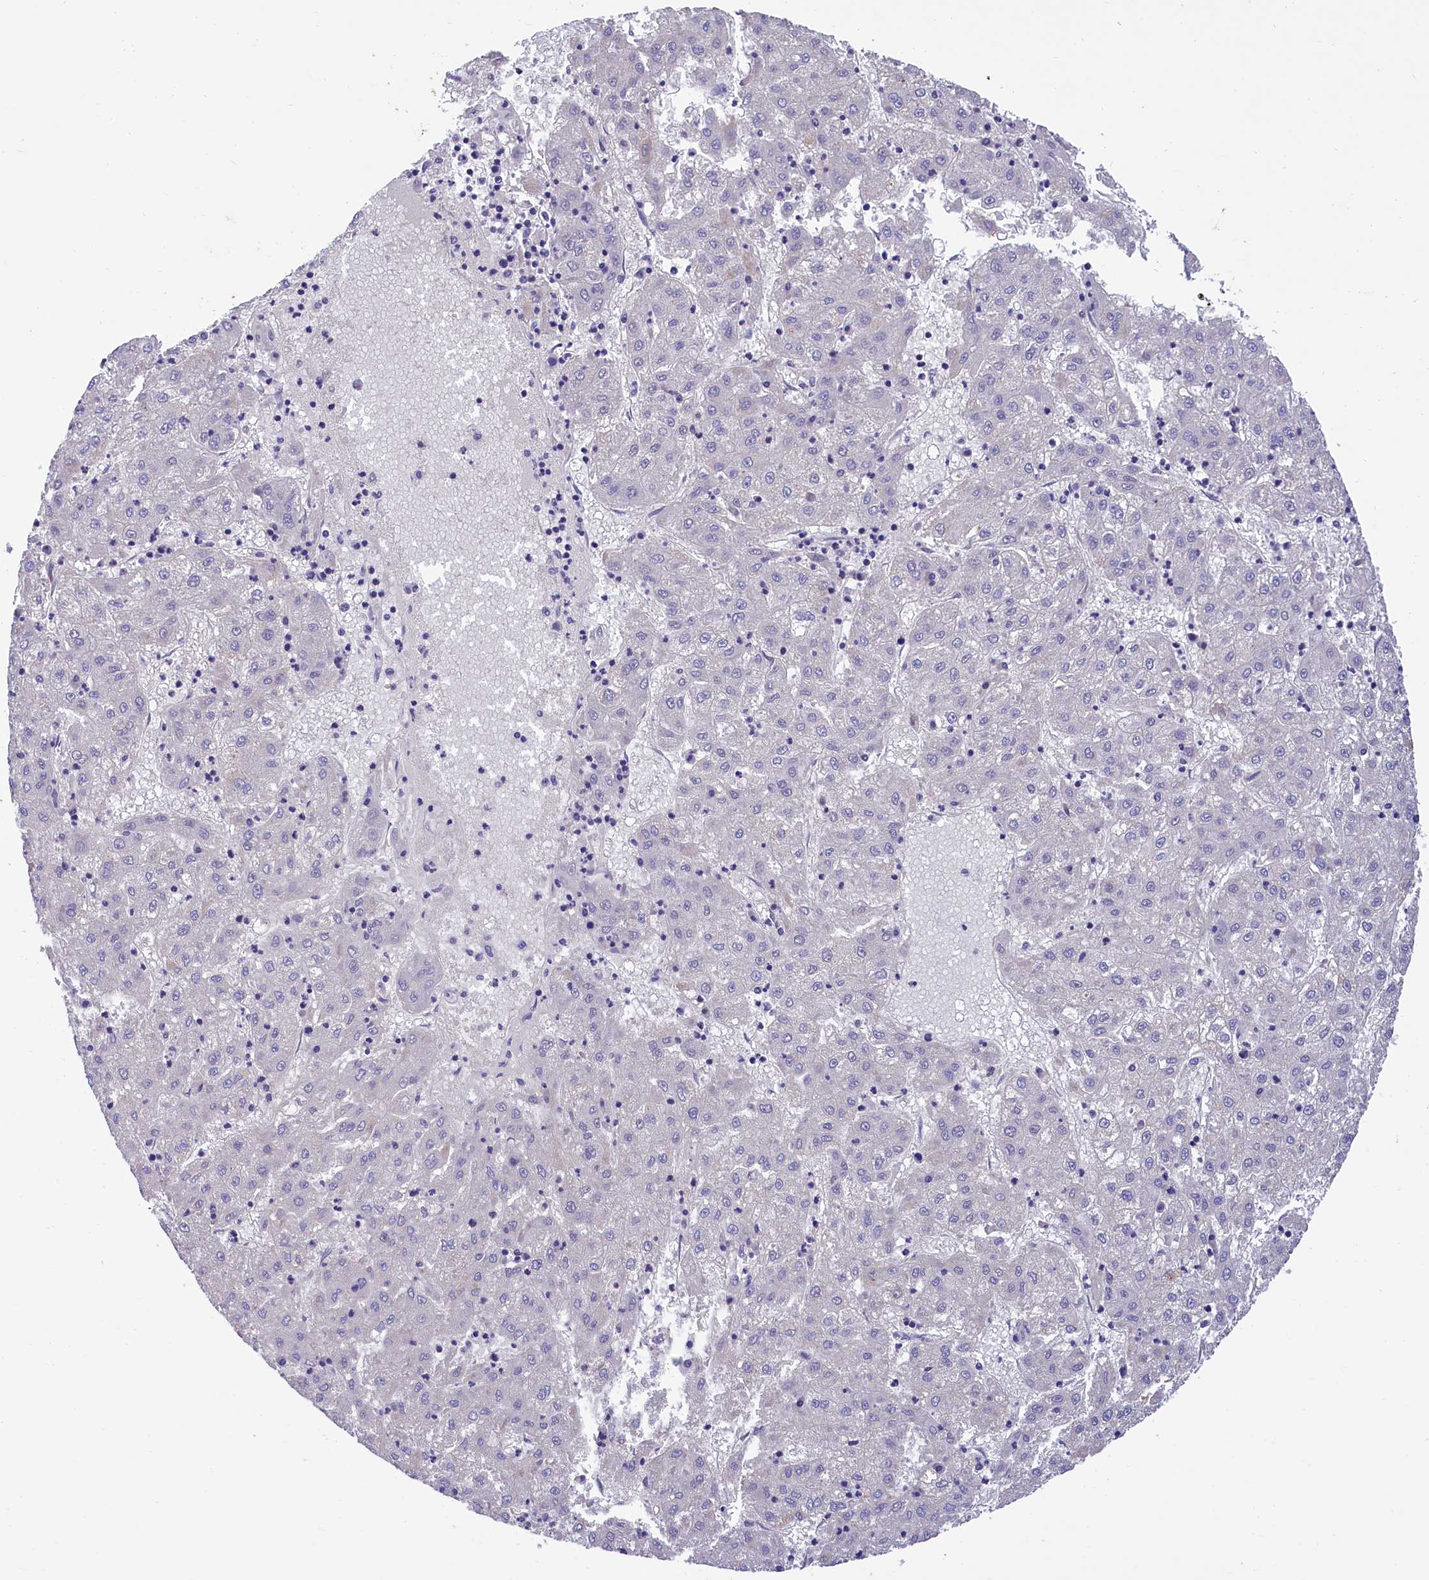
{"staining": {"intensity": "negative", "quantity": "none", "location": "none"}, "tissue": "liver cancer", "cell_type": "Tumor cells", "image_type": "cancer", "snomed": [{"axis": "morphology", "description": "Carcinoma, Hepatocellular, NOS"}, {"axis": "topography", "description": "Liver"}], "caption": "Liver cancer (hepatocellular carcinoma) stained for a protein using IHC demonstrates no expression tumor cells.", "gene": "HECTD4", "patient": {"sex": "male", "age": 72}}